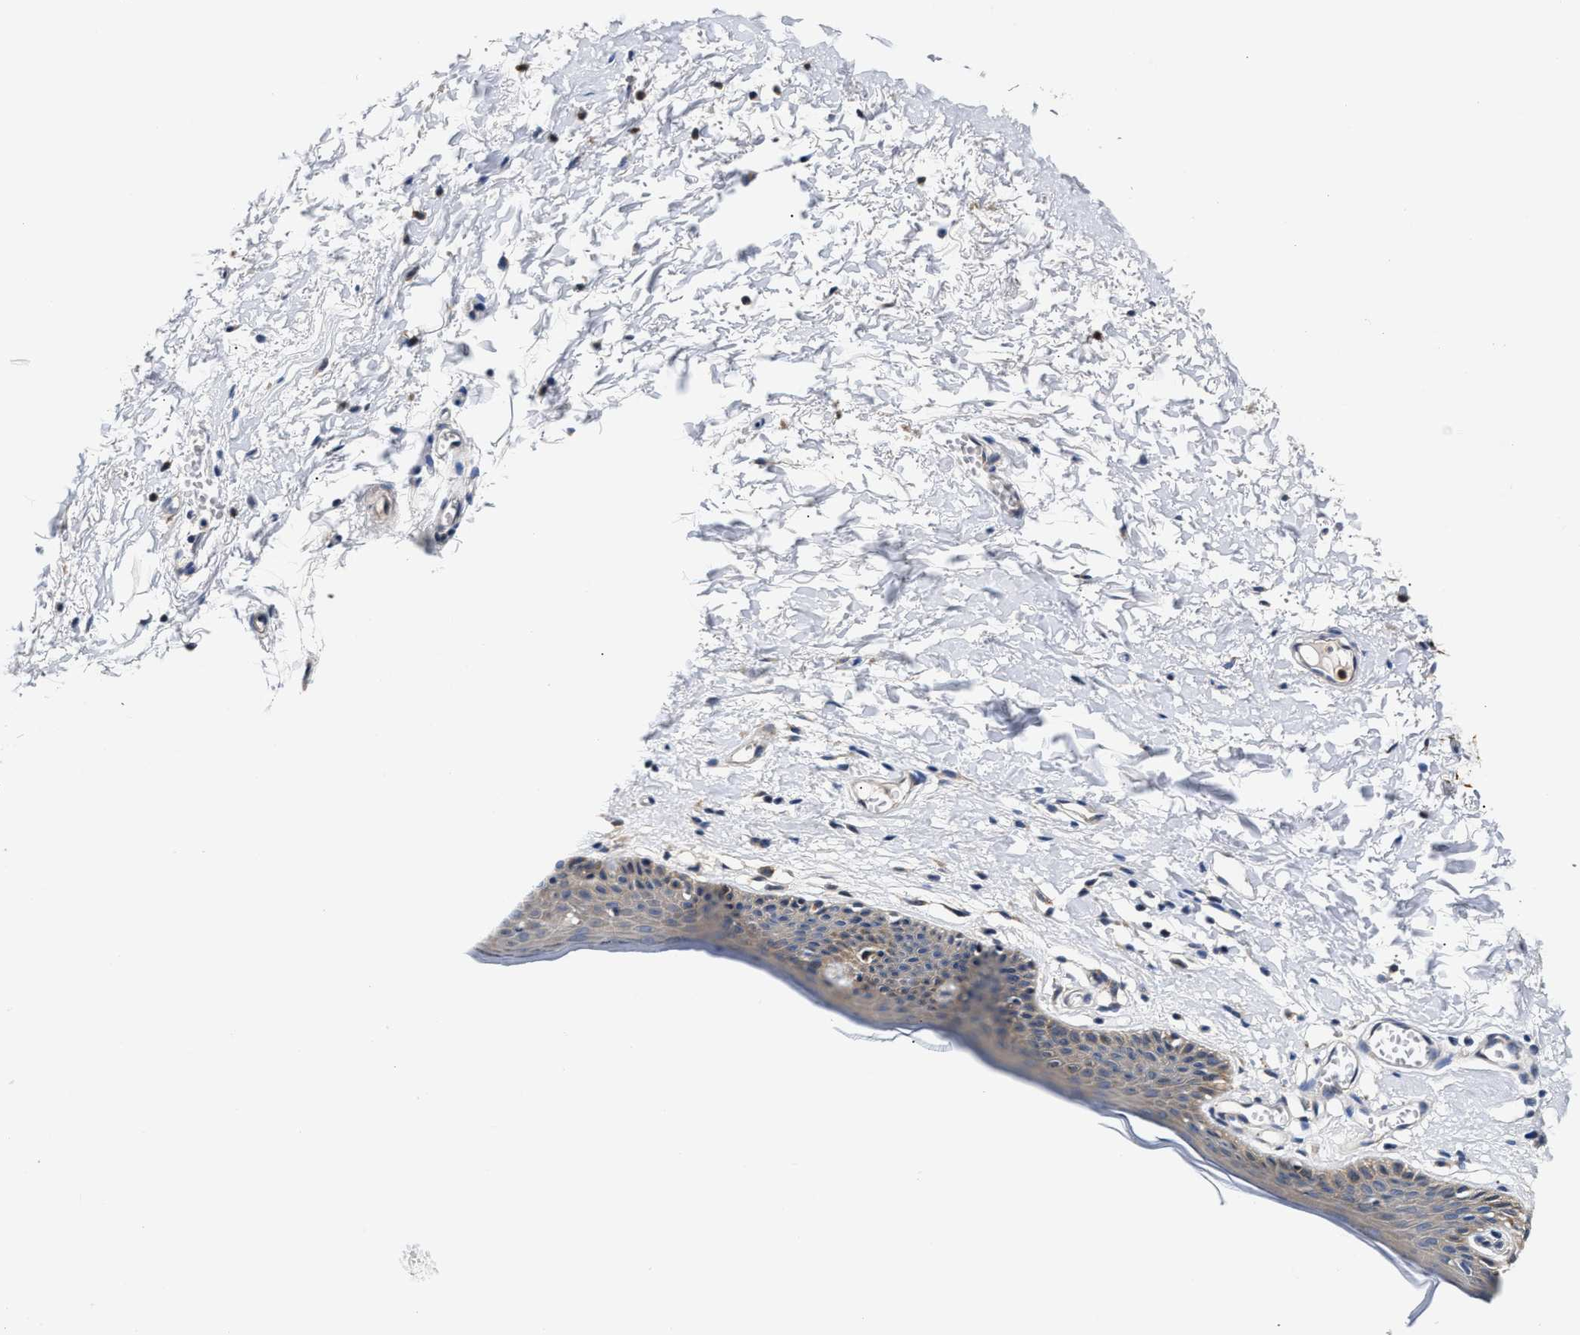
{"staining": {"intensity": "weak", "quantity": "25%-75%", "location": "cytoplasmic/membranous"}, "tissue": "skin", "cell_type": "Epidermal cells", "image_type": "normal", "snomed": [{"axis": "morphology", "description": "Normal tissue, NOS"}, {"axis": "topography", "description": "Vulva"}], "caption": "The histopathology image demonstrates immunohistochemical staining of normal skin. There is weak cytoplasmic/membranous staining is appreciated in approximately 25%-75% of epidermal cells.", "gene": "FAM185A", "patient": {"sex": "female", "age": 54}}